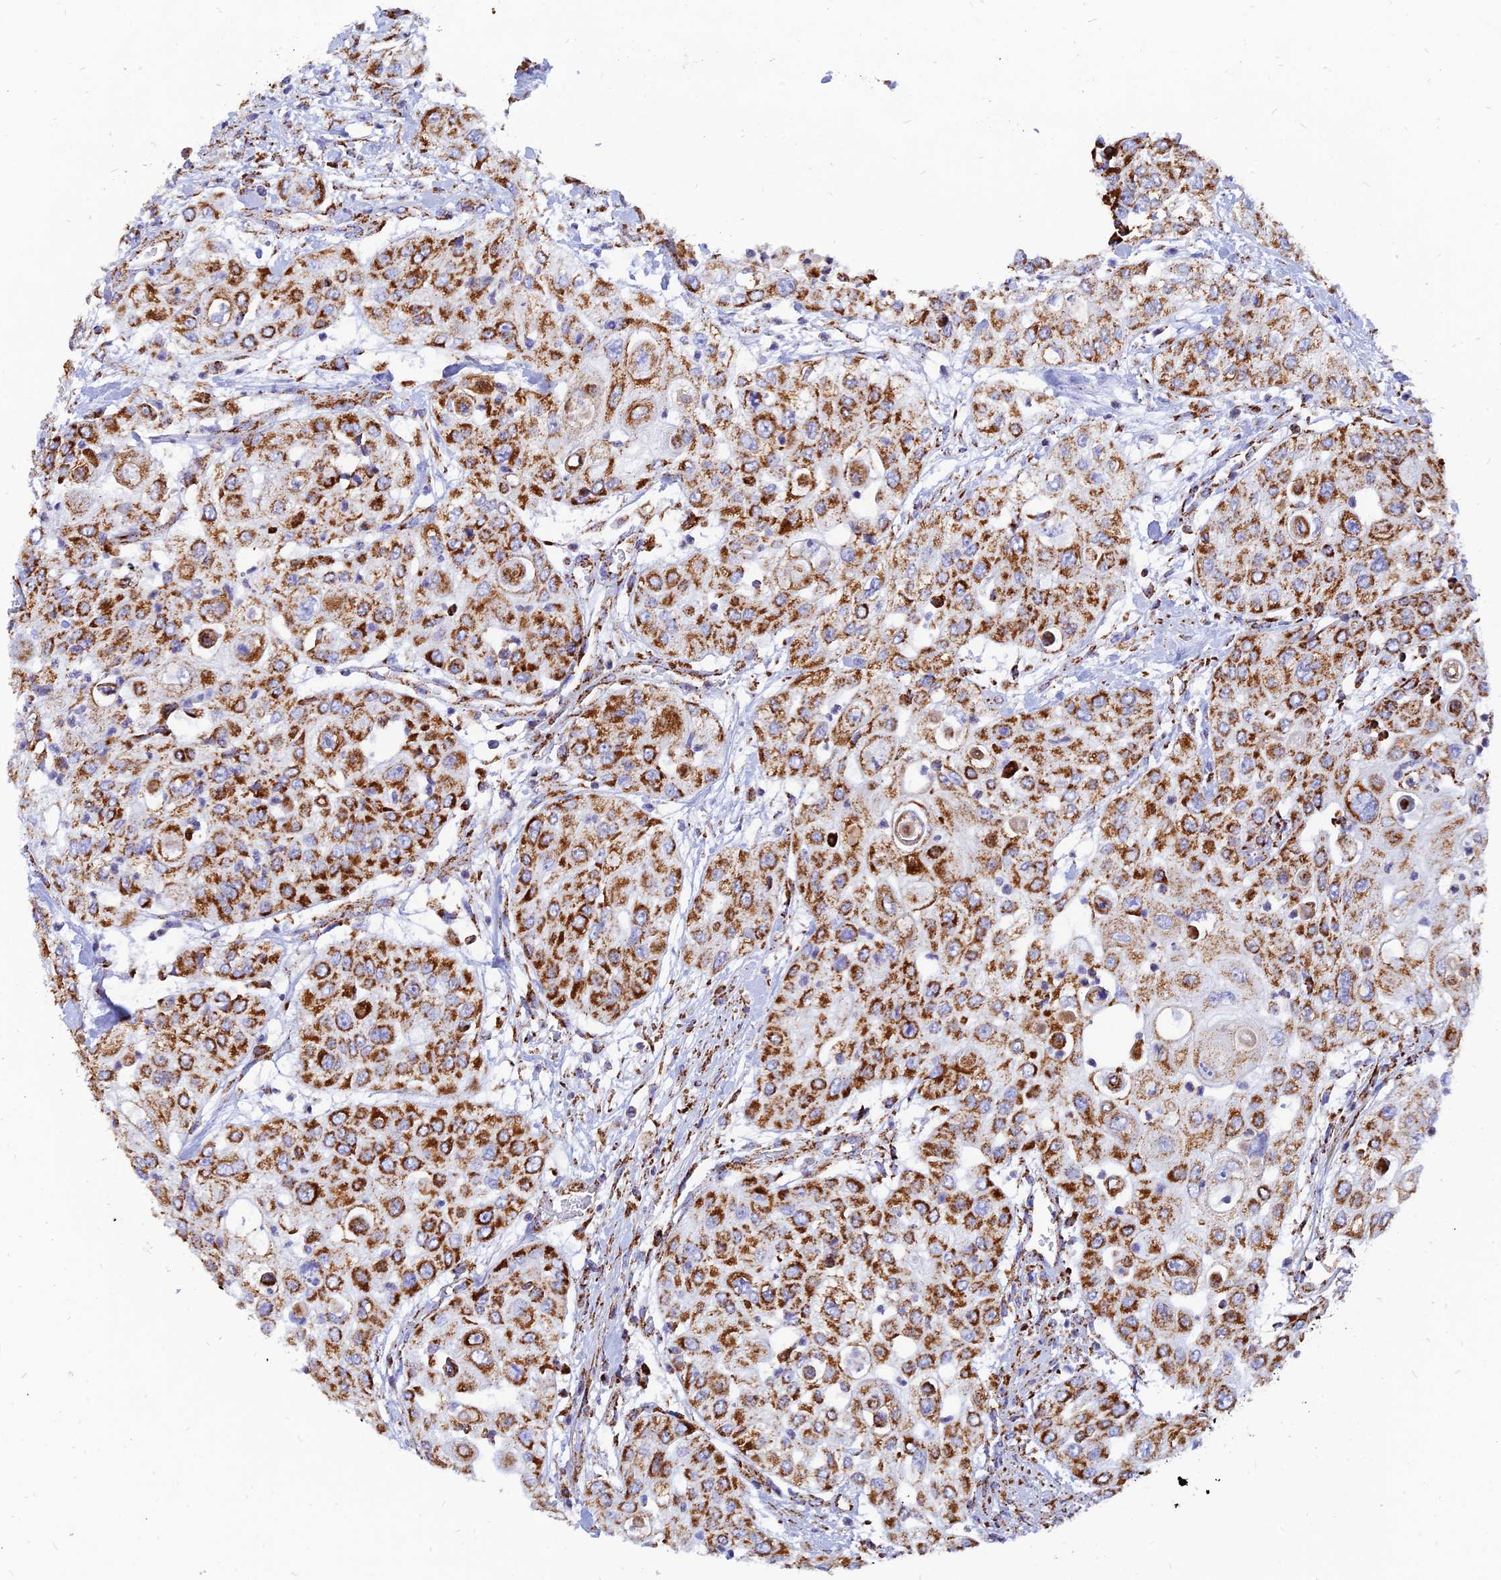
{"staining": {"intensity": "strong", "quantity": ">75%", "location": "cytoplasmic/membranous"}, "tissue": "urothelial cancer", "cell_type": "Tumor cells", "image_type": "cancer", "snomed": [{"axis": "morphology", "description": "Urothelial carcinoma, High grade"}, {"axis": "topography", "description": "Urinary bladder"}], "caption": "A high-resolution image shows IHC staining of urothelial cancer, which demonstrates strong cytoplasmic/membranous expression in approximately >75% of tumor cells.", "gene": "NDUFB6", "patient": {"sex": "female", "age": 79}}